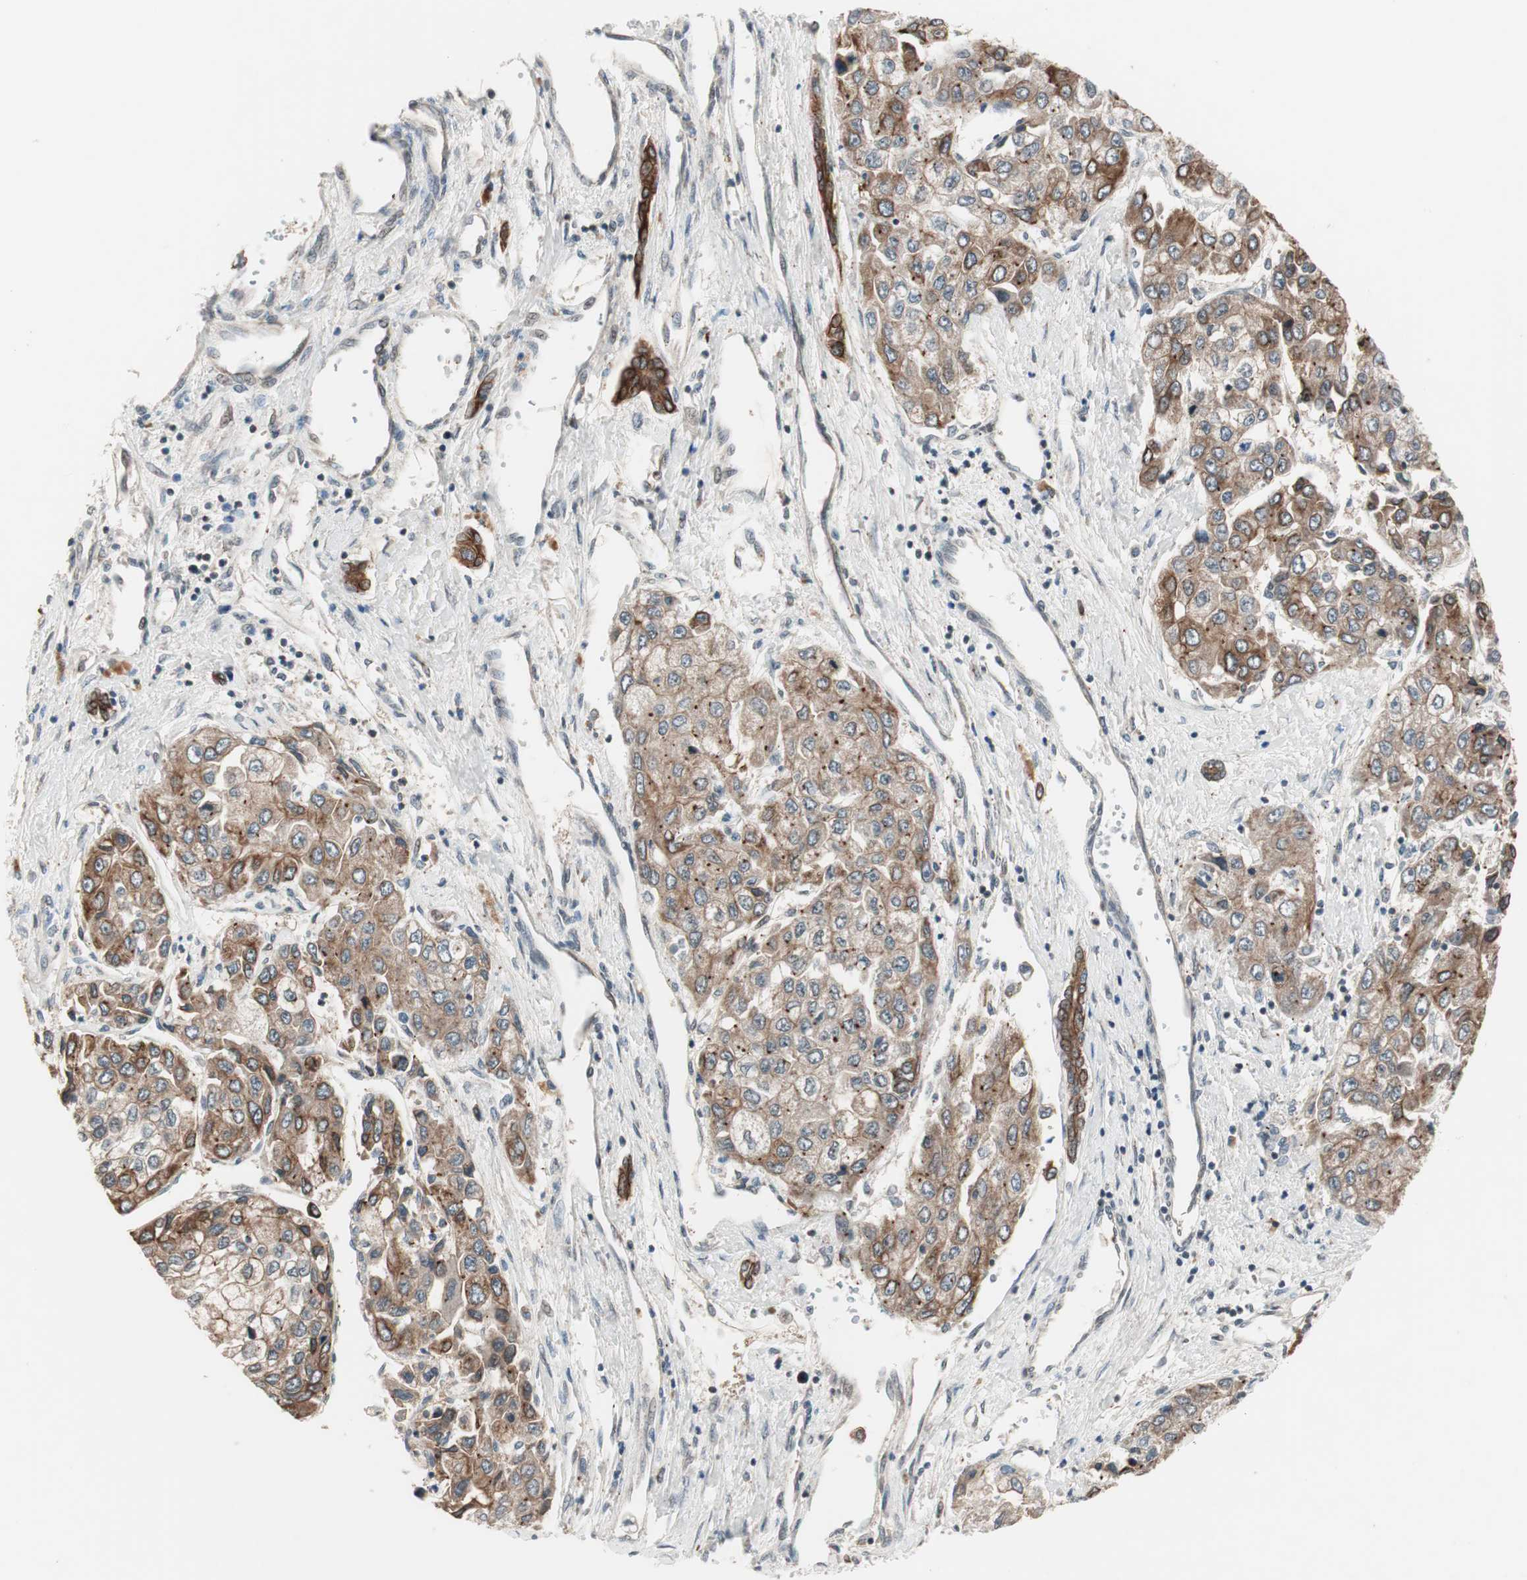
{"staining": {"intensity": "moderate", "quantity": ">75%", "location": "cytoplasmic/membranous"}, "tissue": "liver cancer", "cell_type": "Tumor cells", "image_type": "cancer", "snomed": [{"axis": "morphology", "description": "Carcinoma, Hepatocellular, NOS"}, {"axis": "topography", "description": "Liver"}], "caption": "Moderate cytoplasmic/membranous protein expression is seen in approximately >75% of tumor cells in liver cancer (hepatocellular carcinoma).", "gene": "FBXO5", "patient": {"sex": "female", "age": 66}}